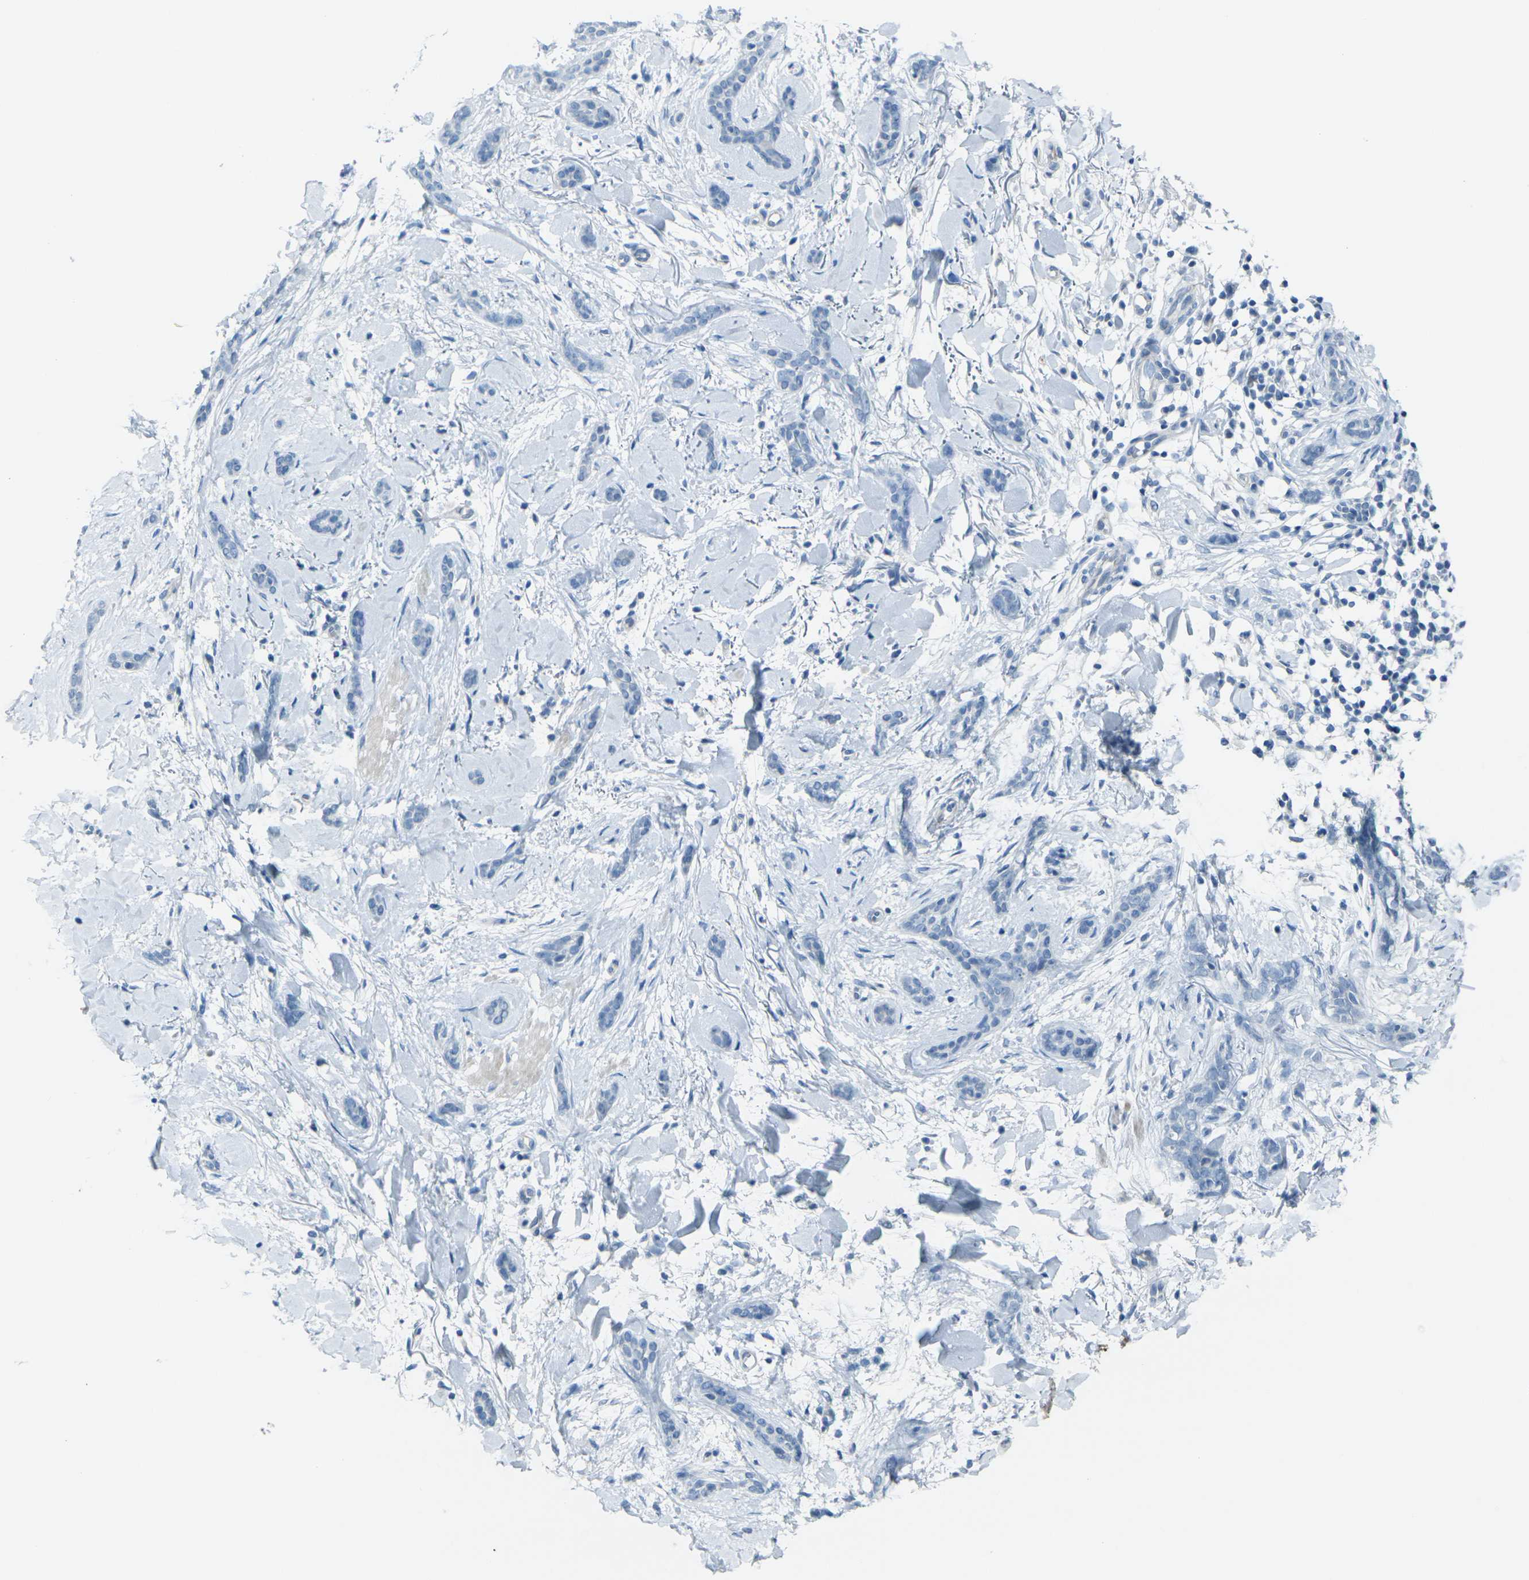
{"staining": {"intensity": "negative", "quantity": "none", "location": "none"}, "tissue": "skin cancer", "cell_type": "Tumor cells", "image_type": "cancer", "snomed": [{"axis": "morphology", "description": "Basal cell carcinoma"}, {"axis": "topography", "description": "Skin"}], "caption": "The micrograph reveals no staining of tumor cells in skin cancer. (DAB immunohistochemistry with hematoxylin counter stain).", "gene": "ANKRD46", "patient": {"sex": "female", "age": 58}}